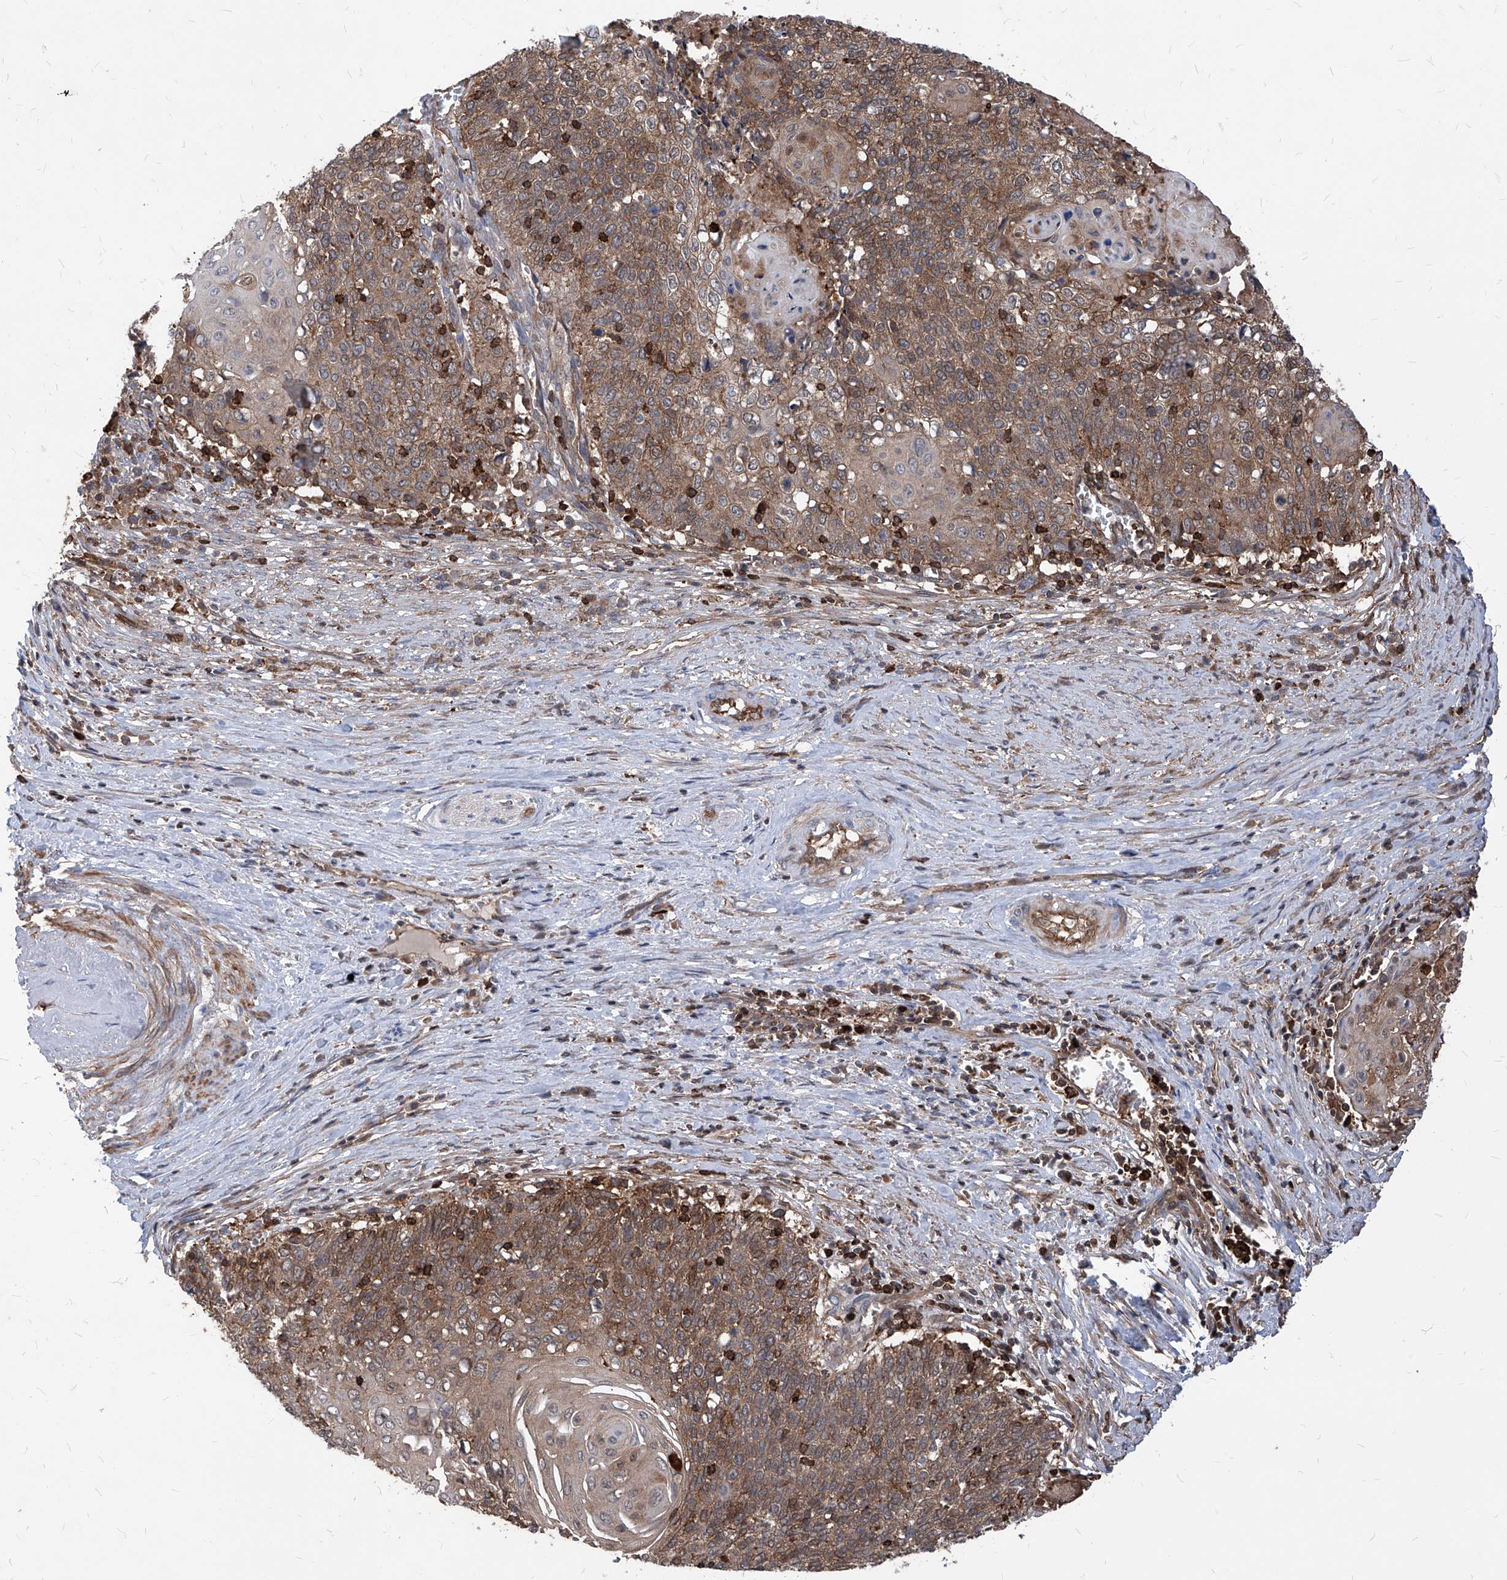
{"staining": {"intensity": "moderate", "quantity": "25%-75%", "location": "cytoplasmic/membranous"}, "tissue": "cervical cancer", "cell_type": "Tumor cells", "image_type": "cancer", "snomed": [{"axis": "morphology", "description": "Squamous cell carcinoma, NOS"}, {"axis": "topography", "description": "Cervix"}], "caption": "The micrograph reveals staining of cervical squamous cell carcinoma, revealing moderate cytoplasmic/membranous protein positivity (brown color) within tumor cells.", "gene": "ABRACL", "patient": {"sex": "female", "age": 39}}